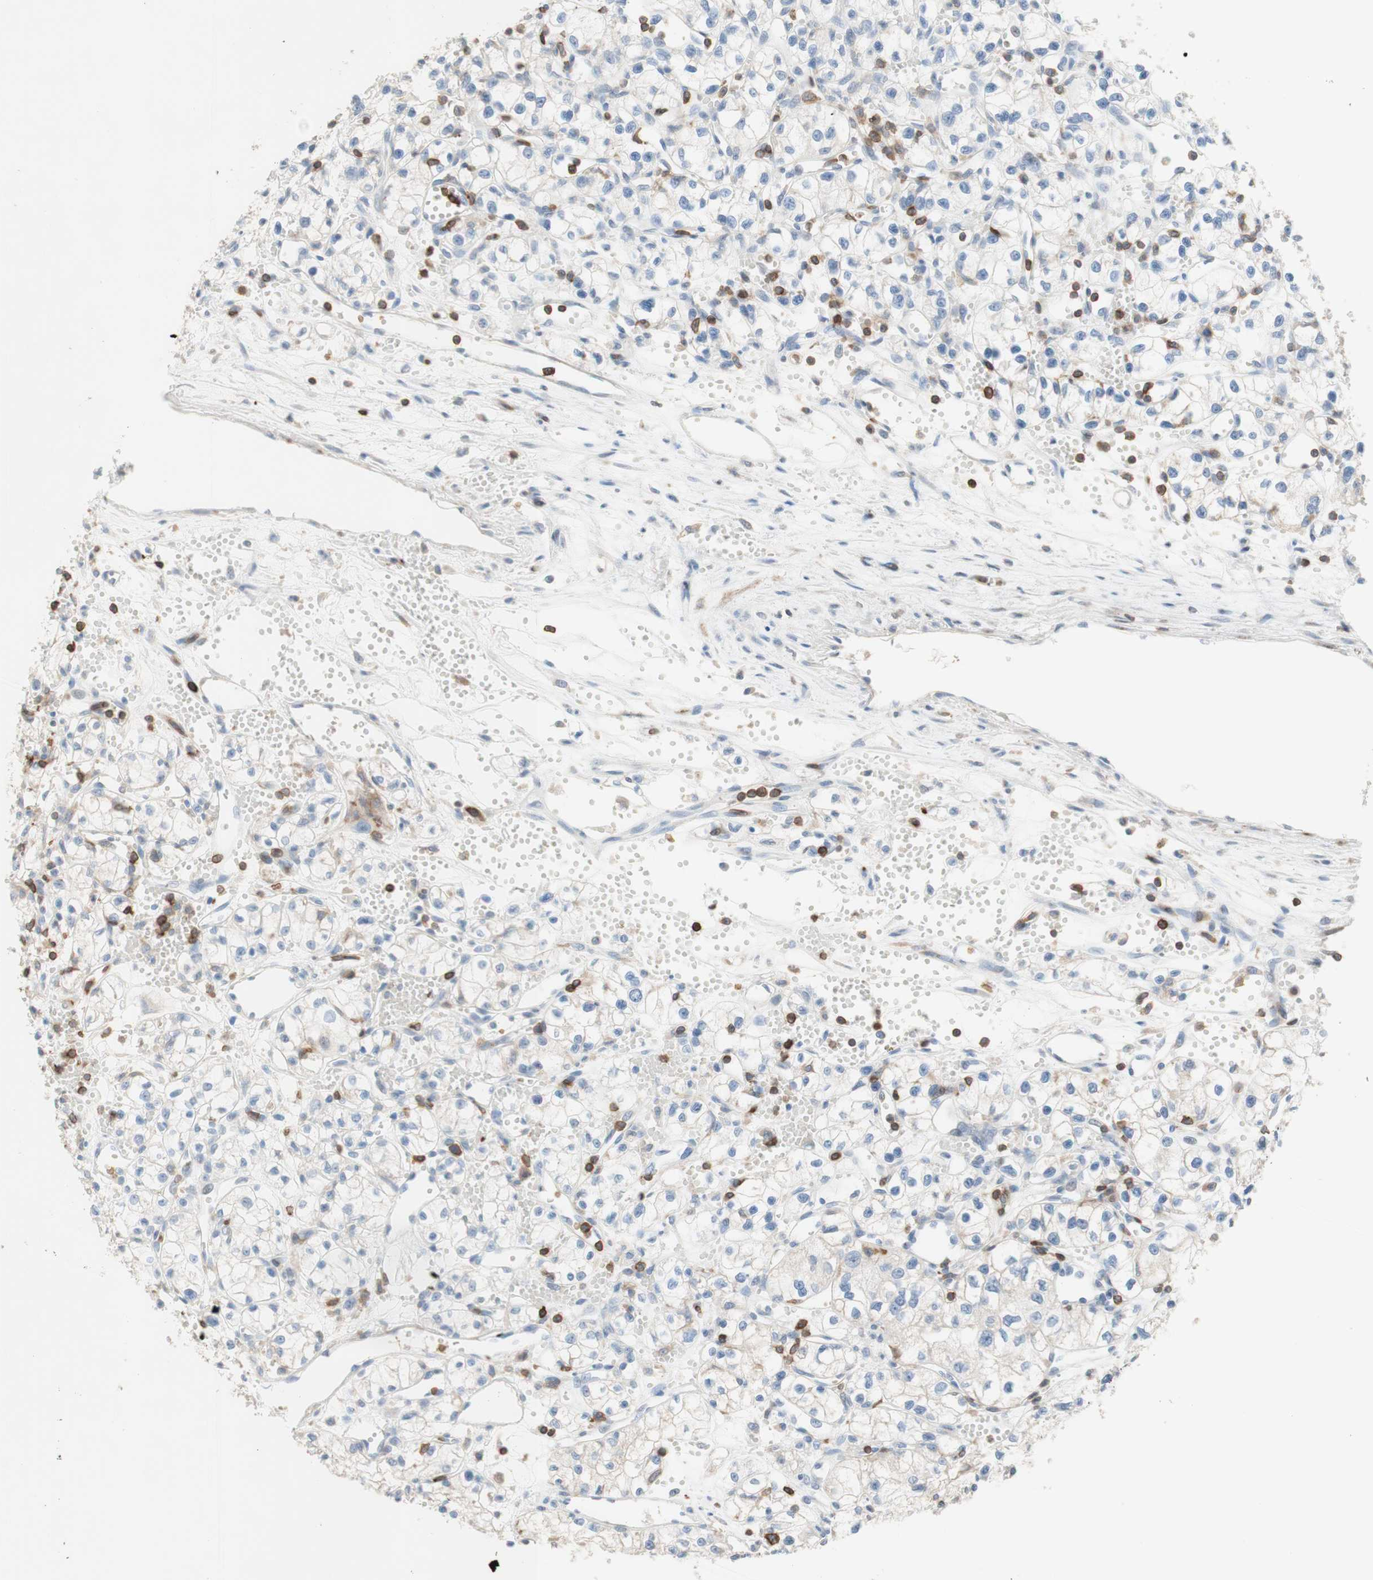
{"staining": {"intensity": "negative", "quantity": "none", "location": "none"}, "tissue": "renal cancer", "cell_type": "Tumor cells", "image_type": "cancer", "snomed": [{"axis": "morphology", "description": "Normal tissue, NOS"}, {"axis": "morphology", "description": "Adenocarcinoma, NOS"}, {"axis": "topography", "description": "Kidney"}], "caption": "This micrograph is of adenocarcinoma (renal) stained with IHC to label a protein in brown with the nuclei are counter-stained blue. There is no positivity in tumor cells. The staining was performed using DAB (3,3'-diaminobenzidine) to visualize the protein expression in brown, while the nuclei were stained in blue with hematoxylin (Magnification: 20x).", "gene": "SPINK6", "patient": {"sex": "male", "age": 59}}